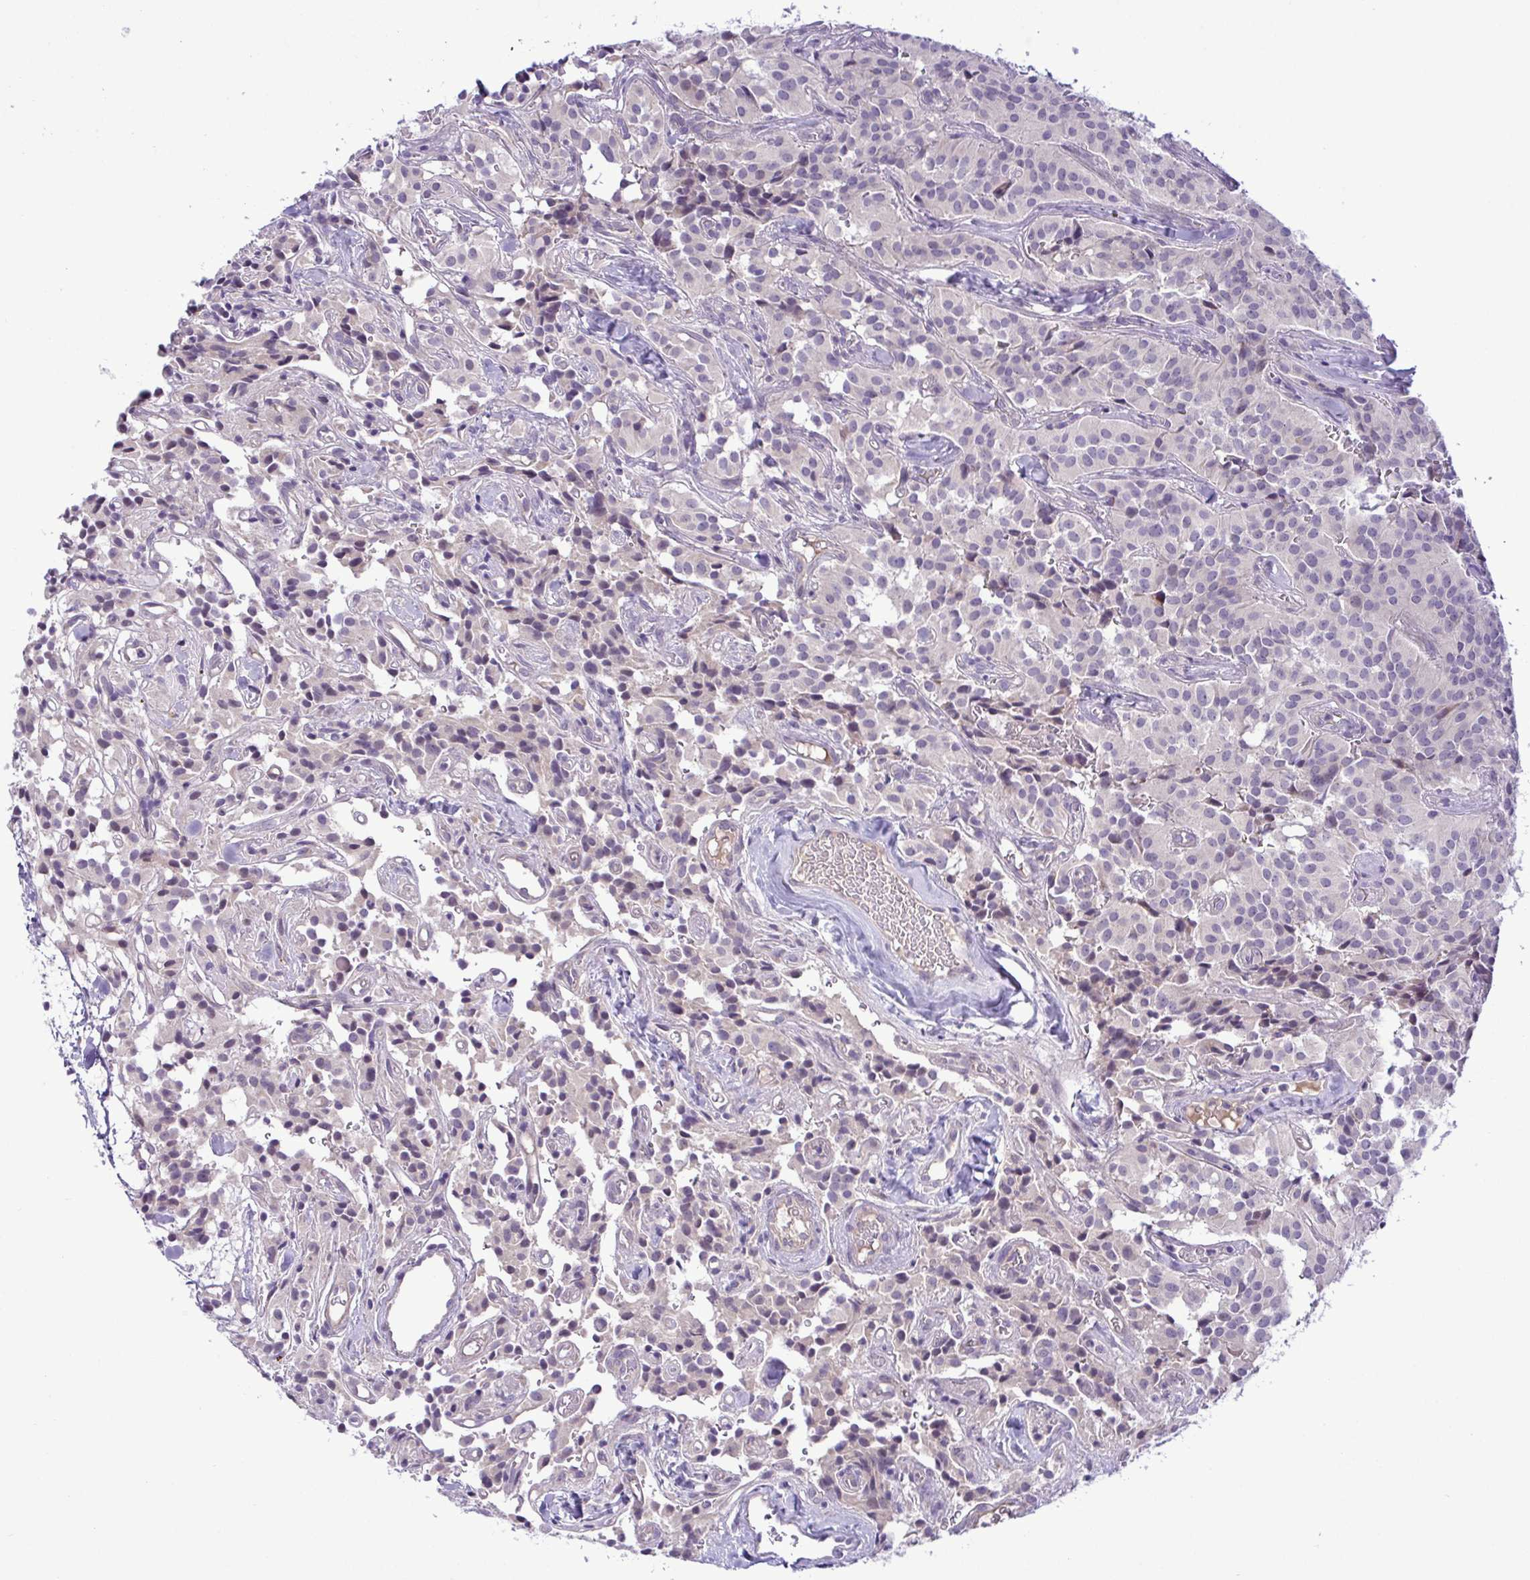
{"staining": {"intensity": "negative", "quantity": "none", "location": "none"}, "tissue": "glioma", "cell_type": "Tumor cells", "image_type": "cancer", "snomed": [{"axis": "morphology", "description": "Glioma, malignant, Low grade"}, {"axis": "topography", "description": "Brain"}], "caption": "Immunohistochemical staining of malignant glioma (low-grade) demonstrates no significant expression in tumor cells.", "gene": "SYNPO2L", "patient": {"sex": "male", "age": 42}}